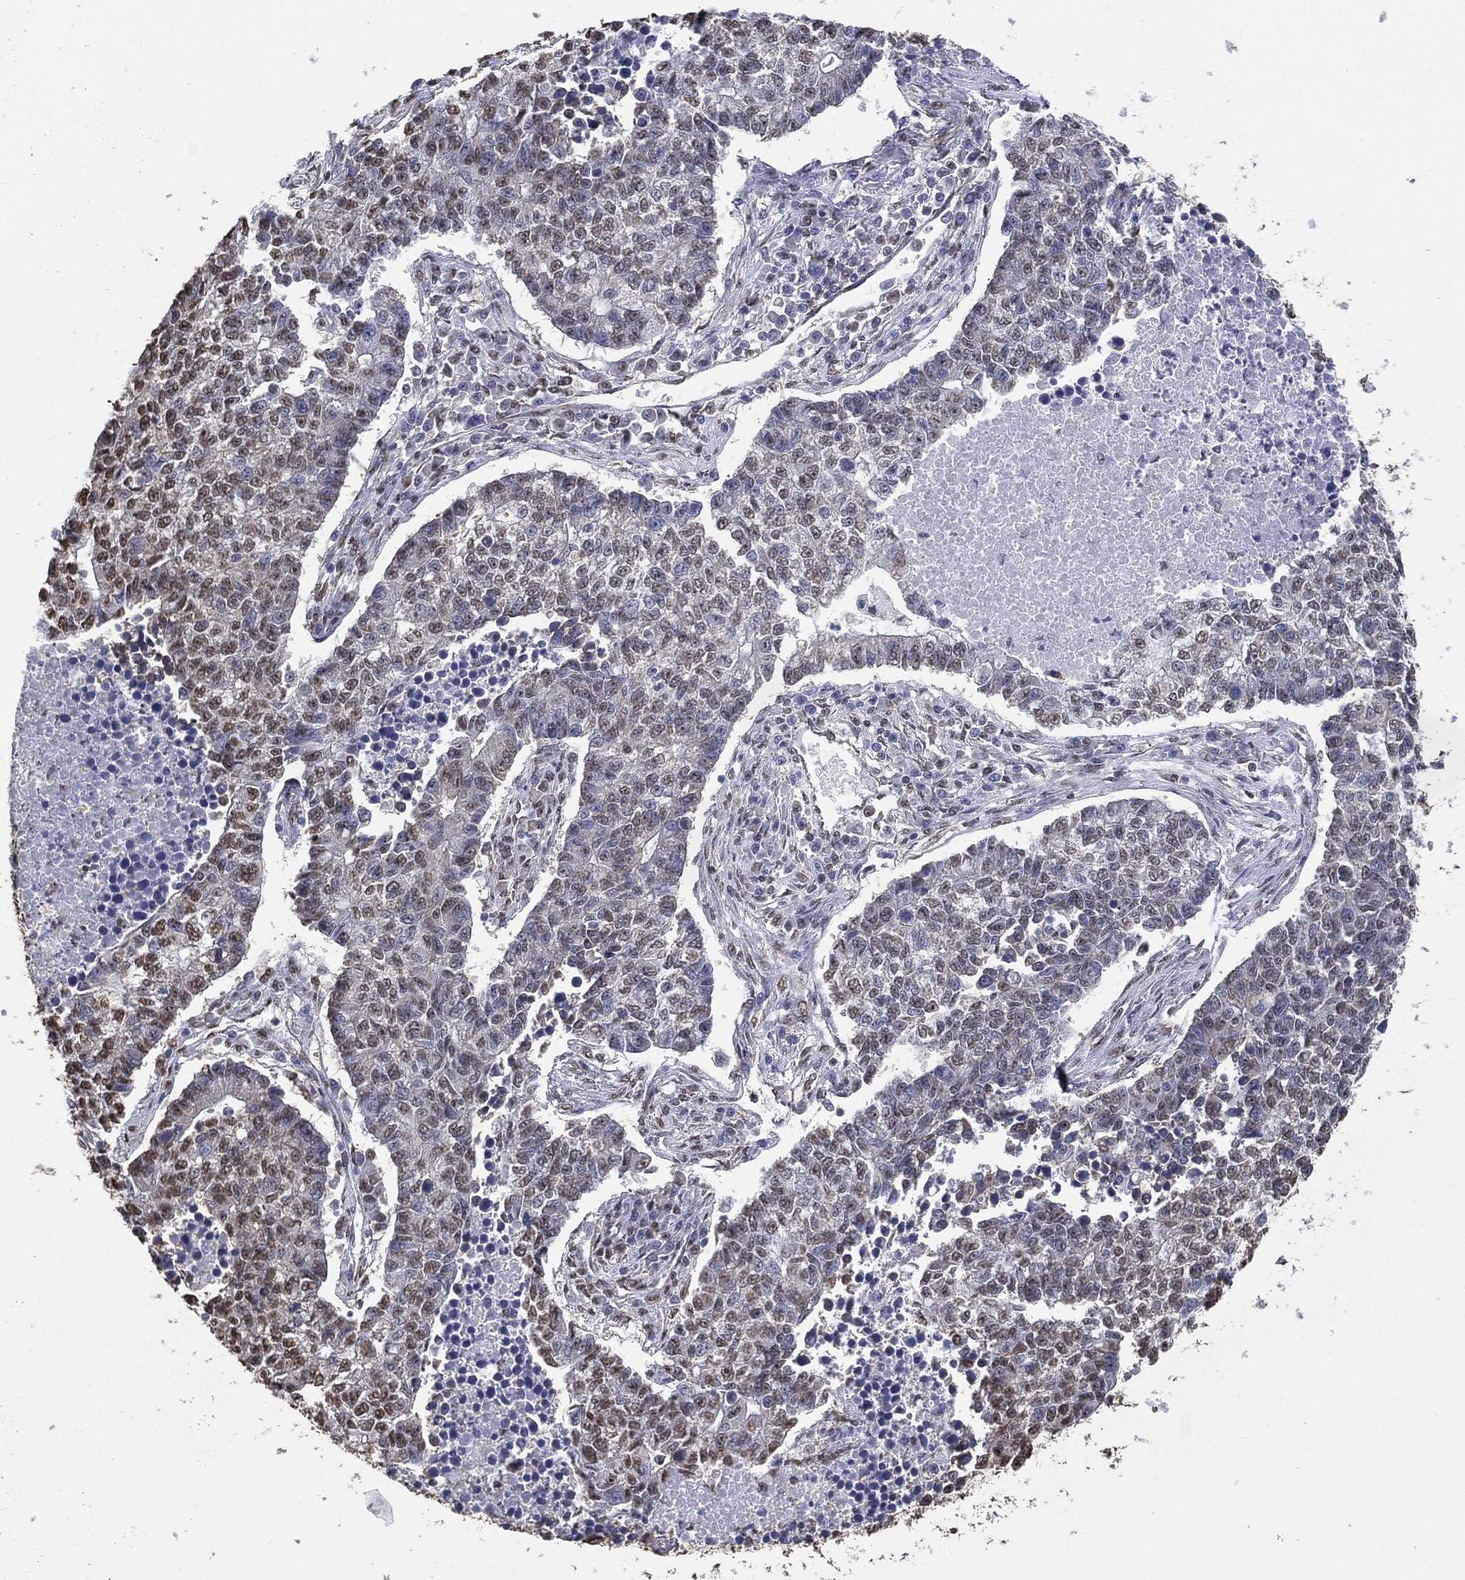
{"staining": {"intensity": "moderate", "quantity": "<25%", "location": "nuclear"}, "tissue": "lung cancer", "cell_type": "Tumor cells", "image_type": "cancer", "snomed": [{"axis": "morphology", "description": "Adenocarcinoma, NOS"}, {"axis": "topography", "description": "Lung"}], "caption": "A high-resolution micrograph shows immunohistochemistry (IHC) staining of lung adenocarcinoma, which displays moderate nuclear expression in about <25% of tumor cells.", "gene": "ALDH7A1", "patient": {"sex": "male", "age": 57}}